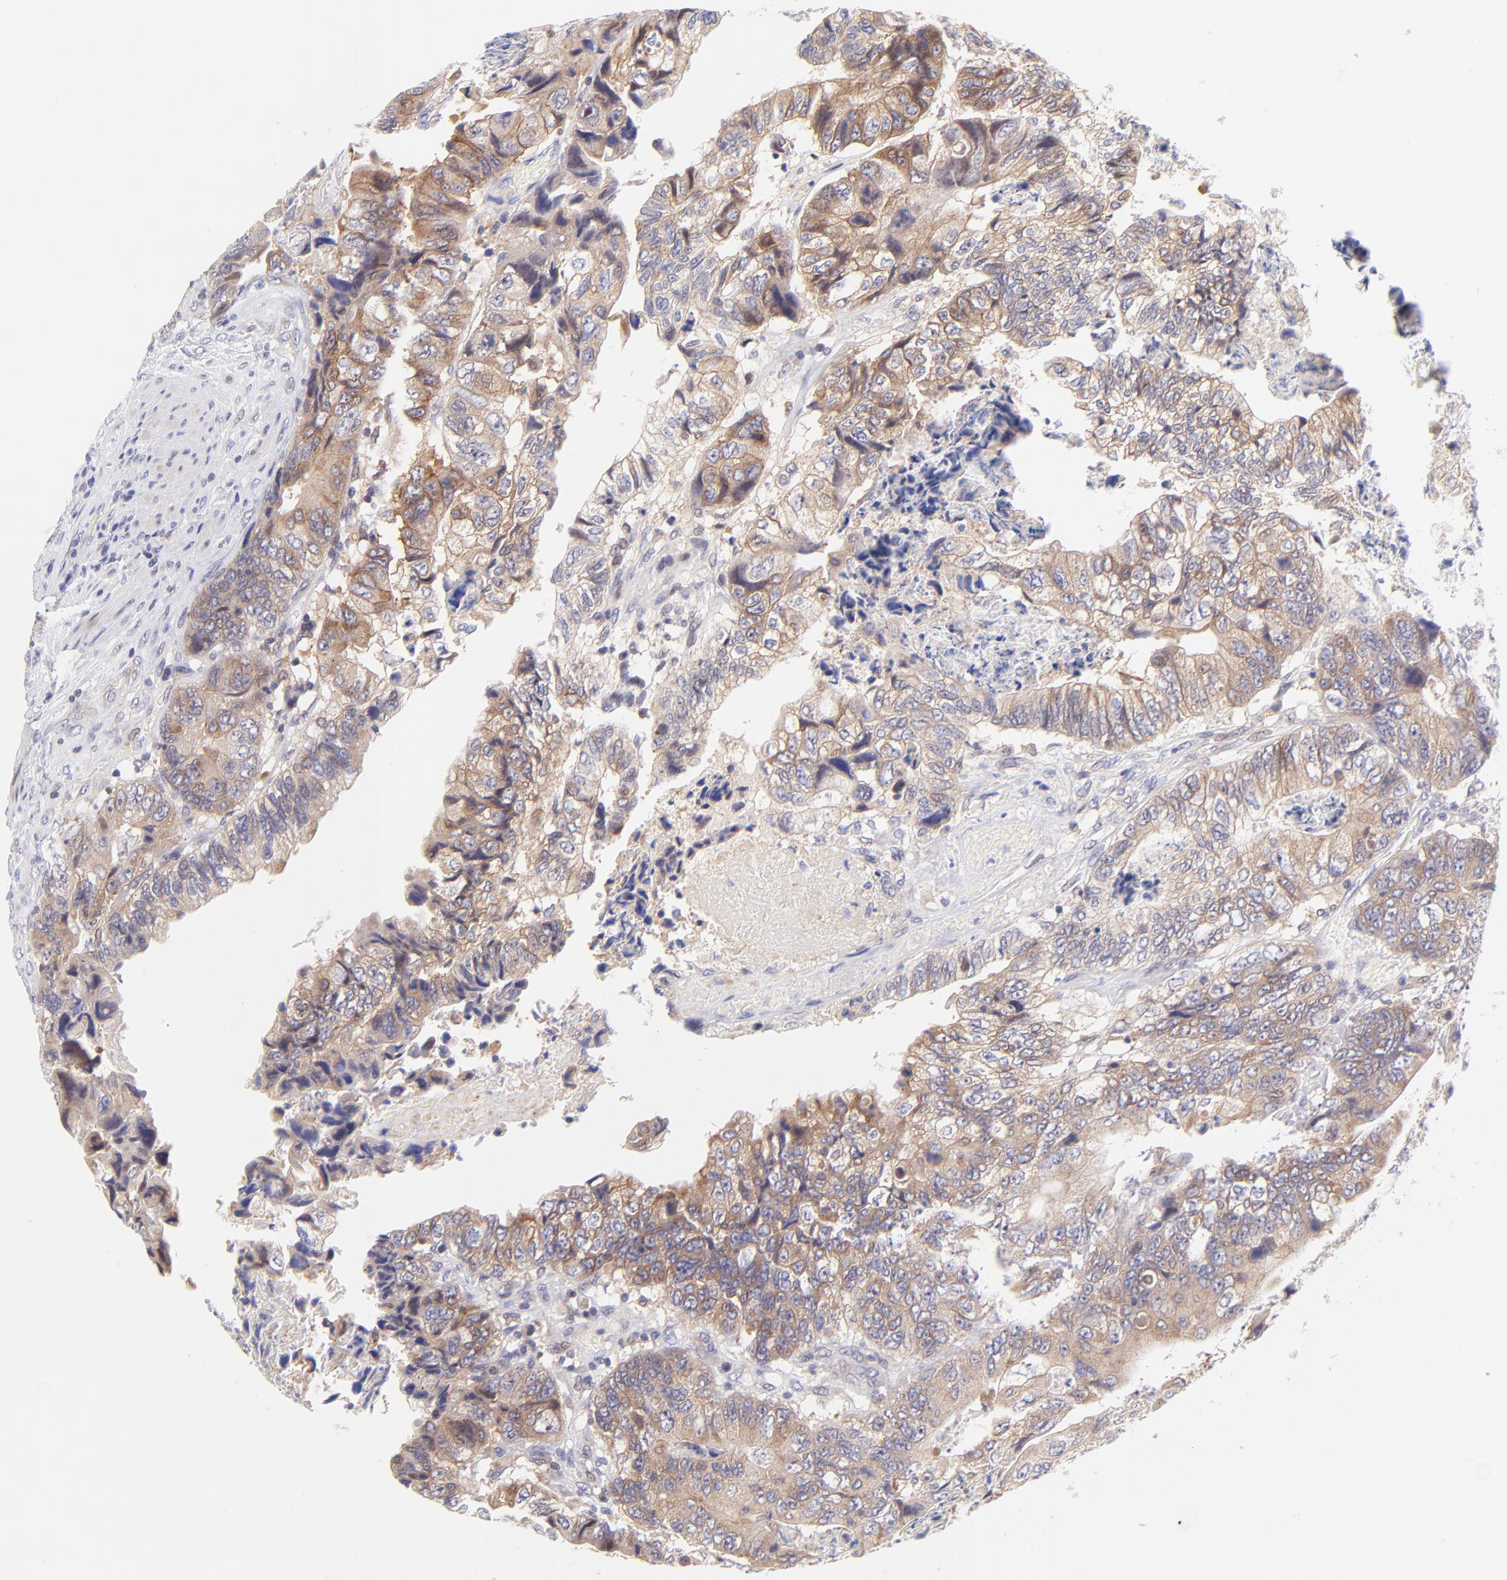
{"staining": {"intensity": "weak", "quantity": ">75%", "location": "cytoplasmic/membranous"}, "tissue": "colorectal cancer", "cell_type": "Tumor cells", "image_type": "cancer", "snomed": [{"axis": "morphology", "description": "Adenocarcinoma, NOS"}, {"axis": "topography", "description": "Rectum"}], "caption": "Adenocarcinoma (colorectal) stained with IHC demonstrates weak cytoplasmic/membranous expression in approximately >75% of tumor cells. (IHC, brightfield microscopy, high magnification).", "gene": "PBDC1", "patient": {"sex": "female", "age": 82}}